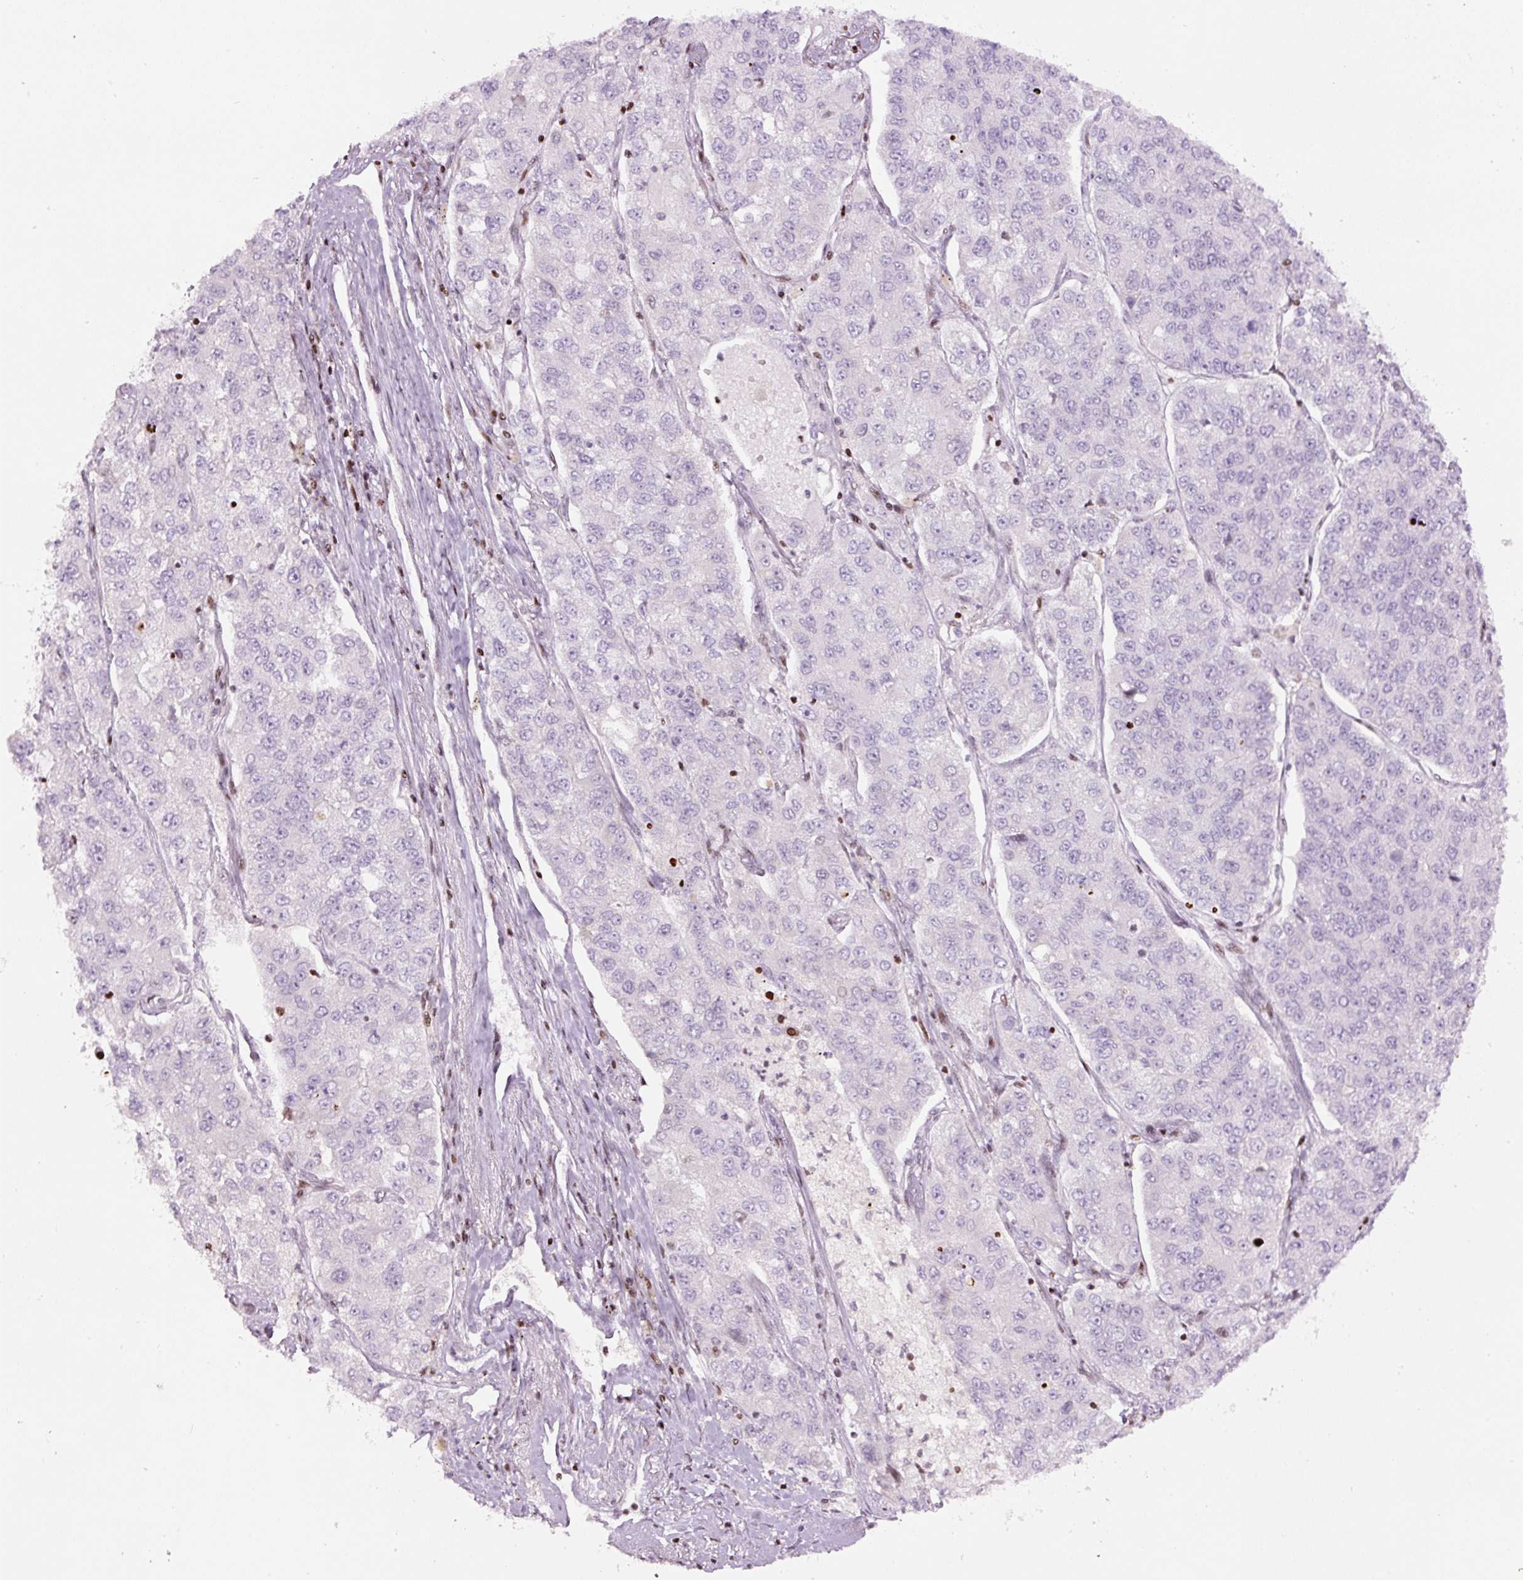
{"staining": {"intensity": "negative", "quantity": "none", "location": "none"}, "tissue": "lung cancer", "cell_type": "Tumor cells", "image_type": "cancer", "snomed": [{"axis": "morphology", "description": "Adenocarcinoma, NOS"}, {"axis": "topography", "description": "Lung"}], "caption": "Lung cancer (adenocarcinoma) was stained to show a protein in brown. There is no significant staining in tumor cells.", "gene": "TMEM177", "patient": {"sex": "male", "age": 49}}